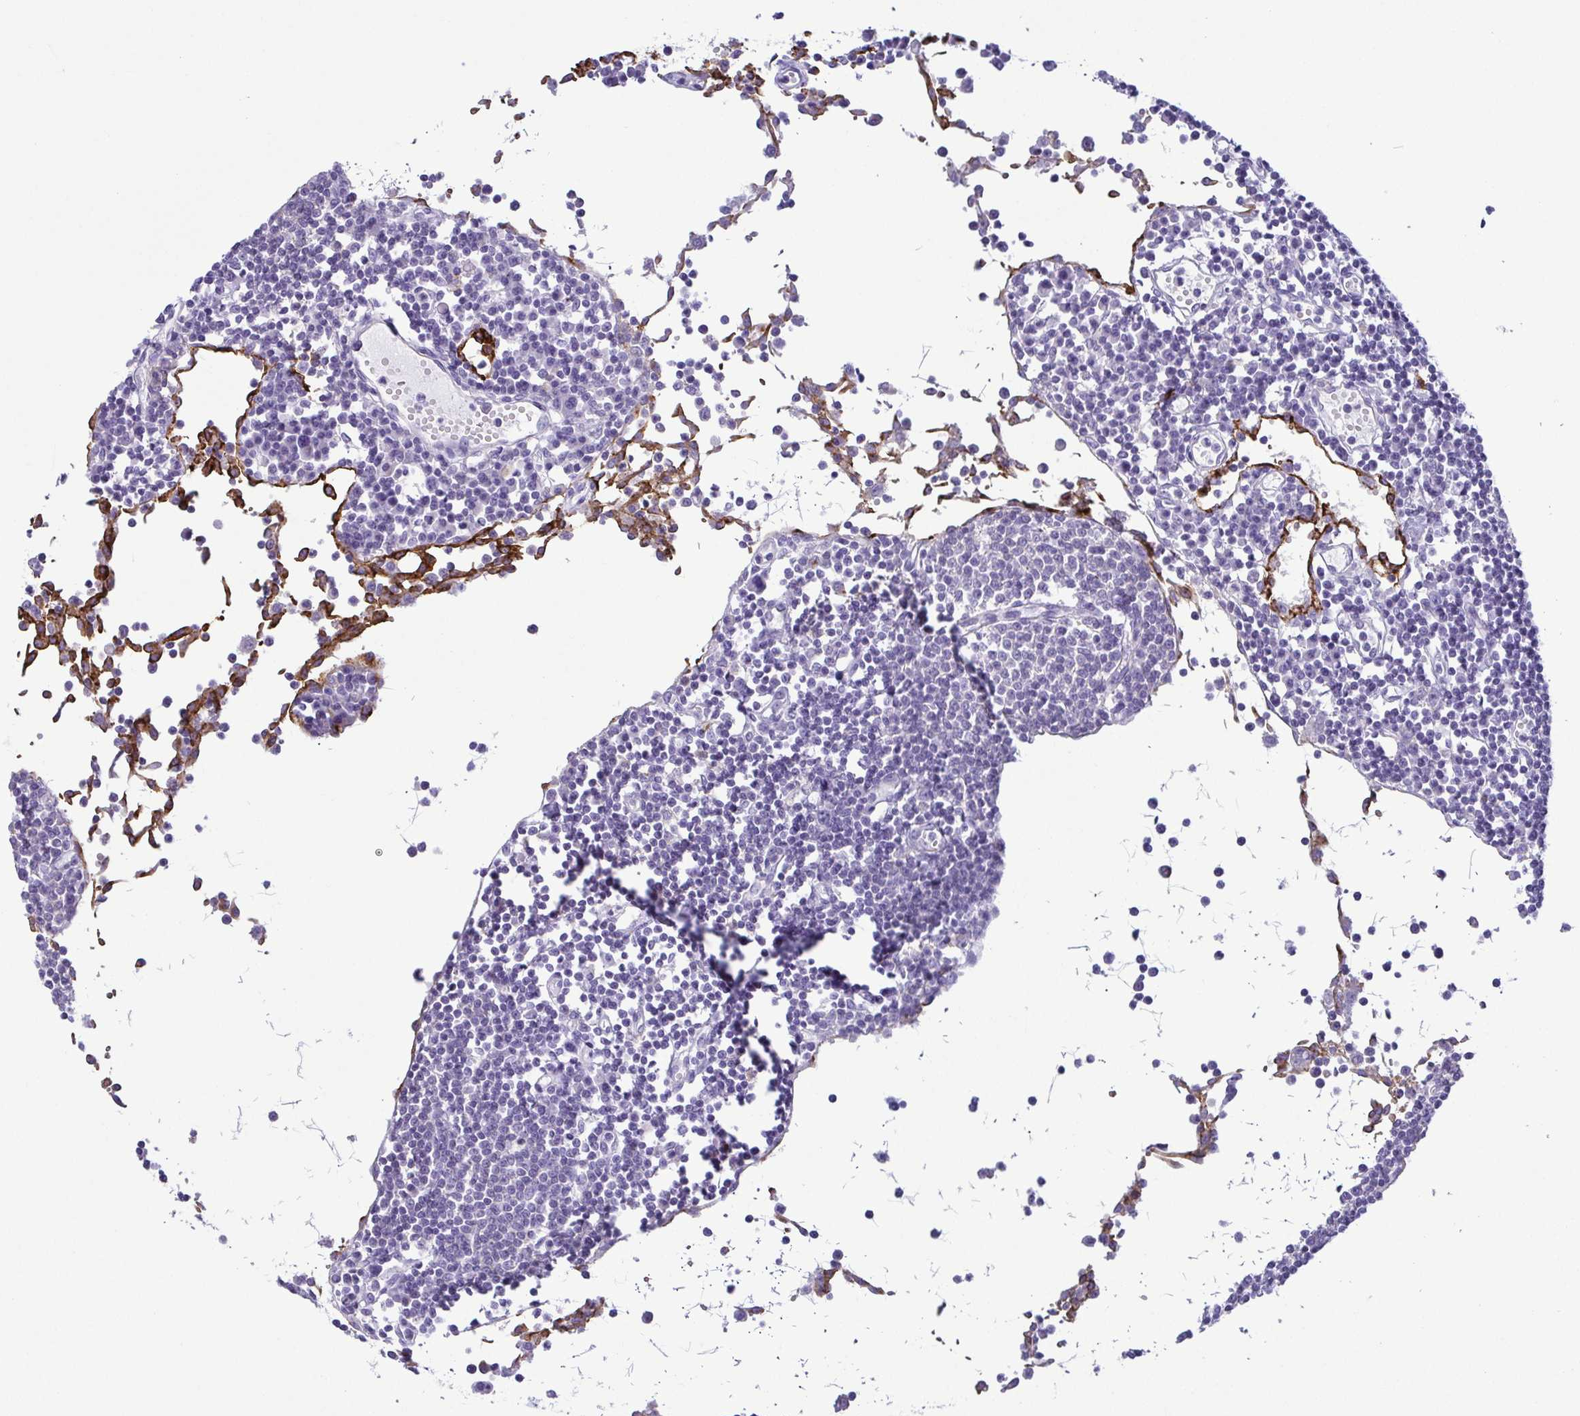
{"staining": {"intensity": "negative", "quantity": "none", "location": "none"}, "tissue": "lymph node", "cell_type": "Non-germinal center cells", "image_type": "normal", "snomed": [{"axis": "morphology", "description": "Normal tissue, NOS"}, {"axis": "topography", "description": "Lymph node"}], "caption": "An immunohistochemistry (IHC) micrograph of unremarkable lymph node is shown. There is no staining in non-germinal center cells of lymph node.", "gene": "GPR182", "patient": {"sex": "female", "age": 78}}